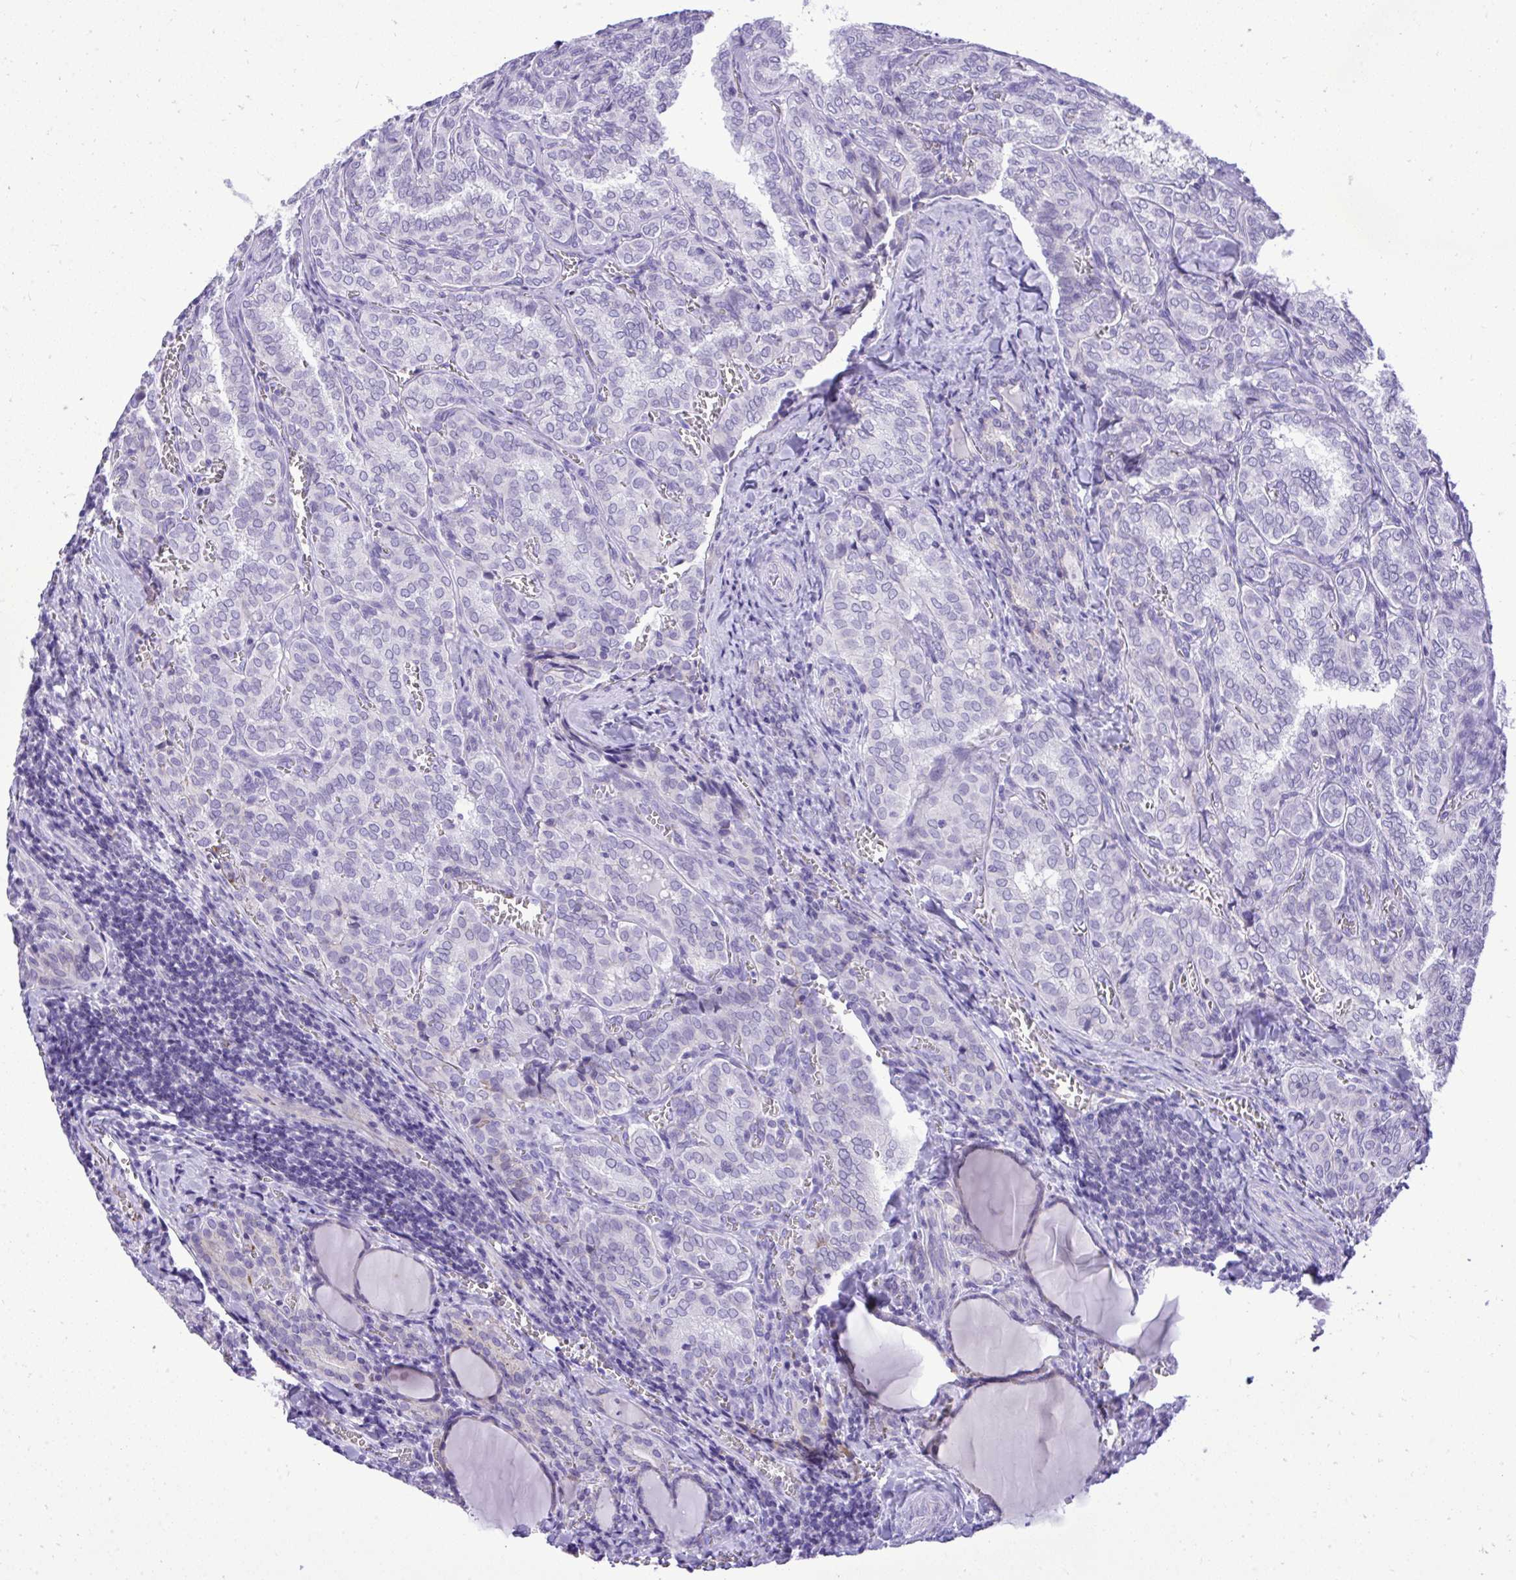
{"staining": {"intensity": "negative", "quantity": "none", "location": "none"}, "tissue": "thyroid cancer", "cell_type": "Tumor cells", "image_type": "cancer", "snomed": [{"axis": "morphology", "description": "Papillary adenocarcinoma, NOS"}, {"axis": "topography", "description": "Thyroid gland"}], "caption": "IHC image of neoplastic tissue: thyroid cancer (papillary adenocarcinoma) stained with DAB (3,3'-diaminobenzidine) displays no significant protein positivity in tumor cells.", "gene": "ST6GALNAC3", "patient": {"sex": "female", "age": 30}}